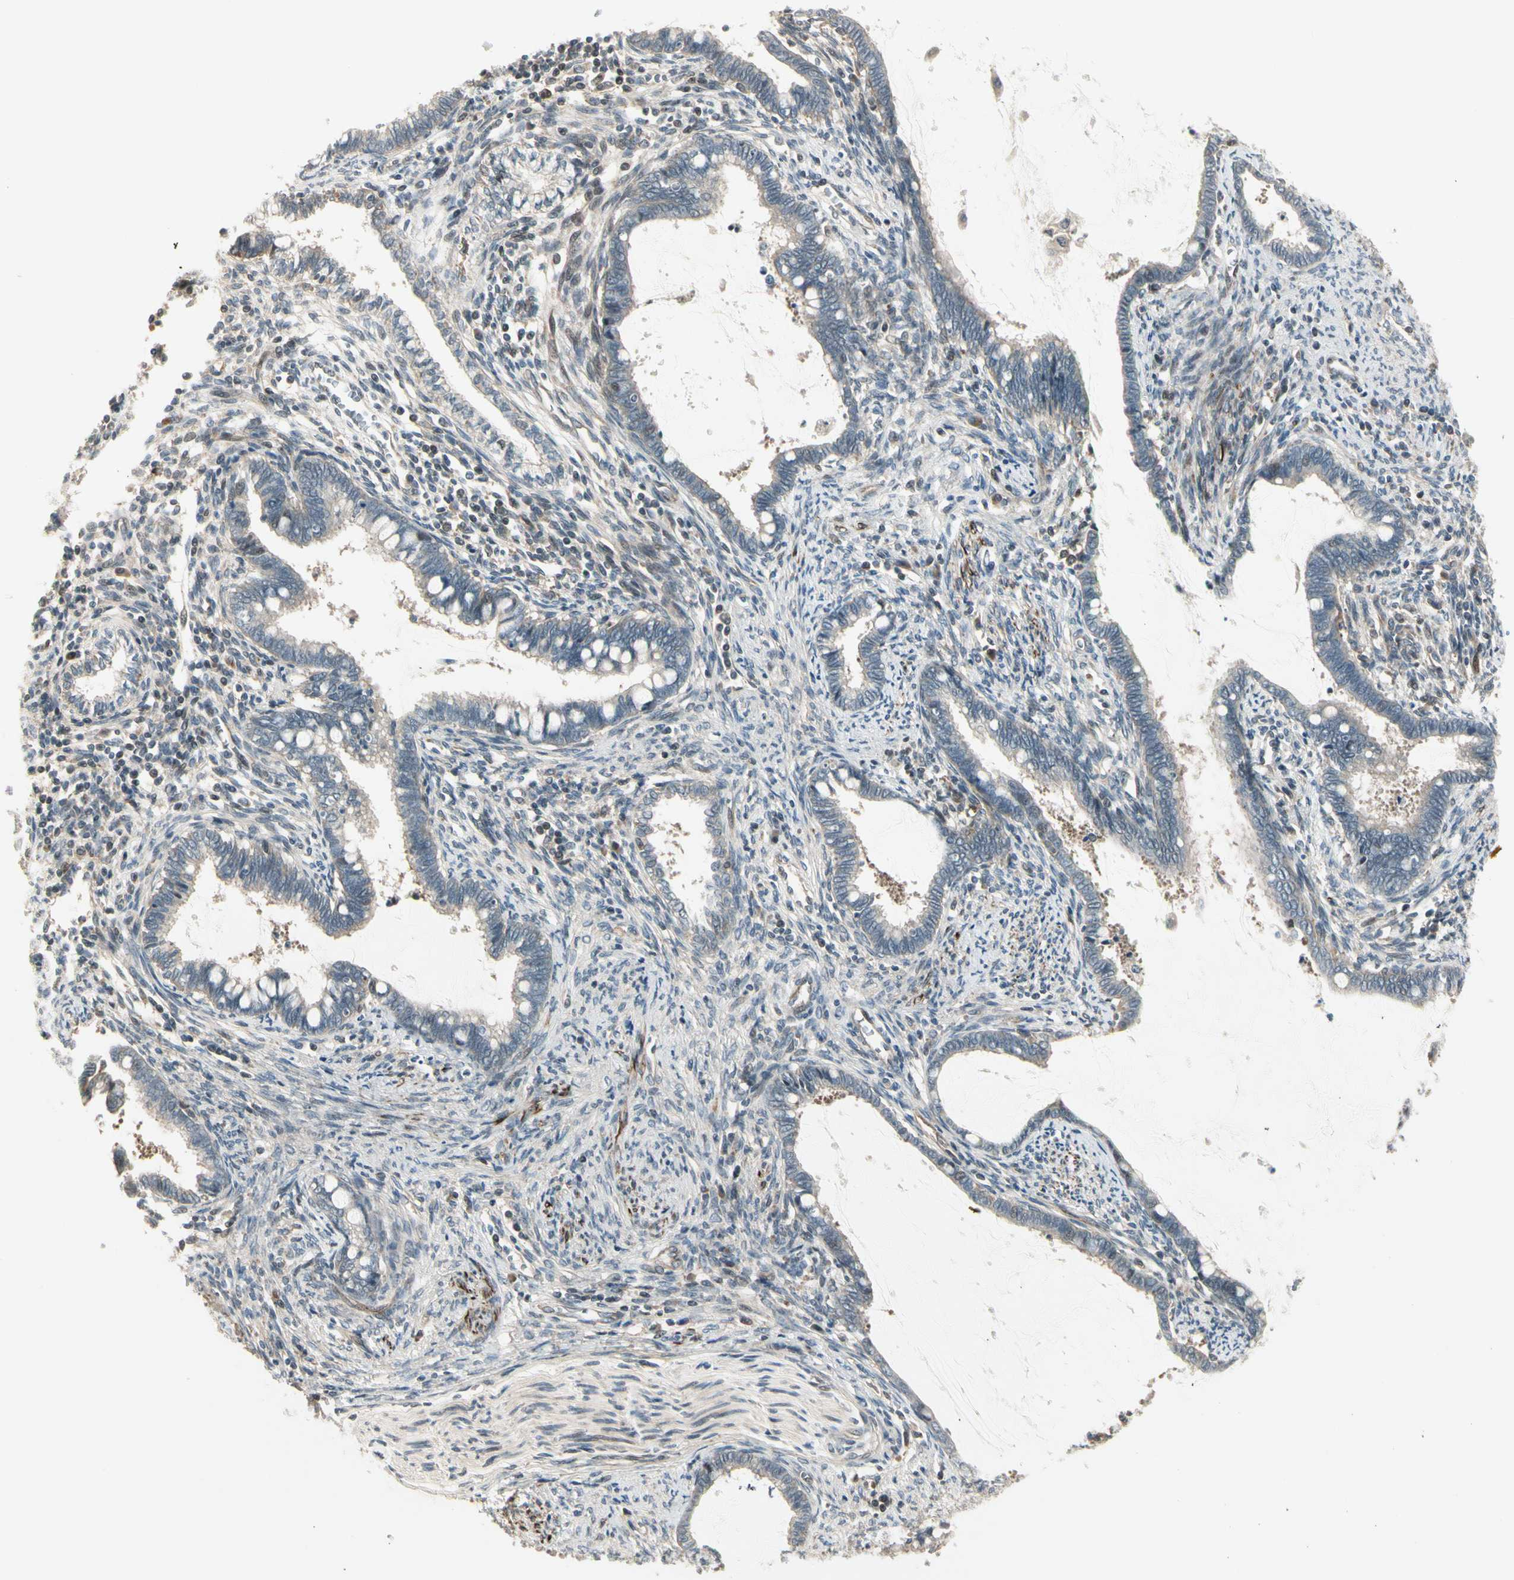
{"staining": {"intensity": "weak", "quantity": "25%-75%", "location": "cytoplasmic/membranous"}, "tissue": "cervical cancer", "cell_type": "Tumor cells", "image_type": "cancer", "snomed": [{"axis": "morphology", "description": "Adenocarcinoma, NOS"}, {"axis": "topography", "description": "Cervix"}], "caption": "IHC of human cervical cancer (adenocarcinoma) demonstrates low levels of weak cytoplasmic/membranous staining in about 25%-75% of tumor cells.", "gene": "SVBP", "patient": {"sex": "female", "age": 44}}